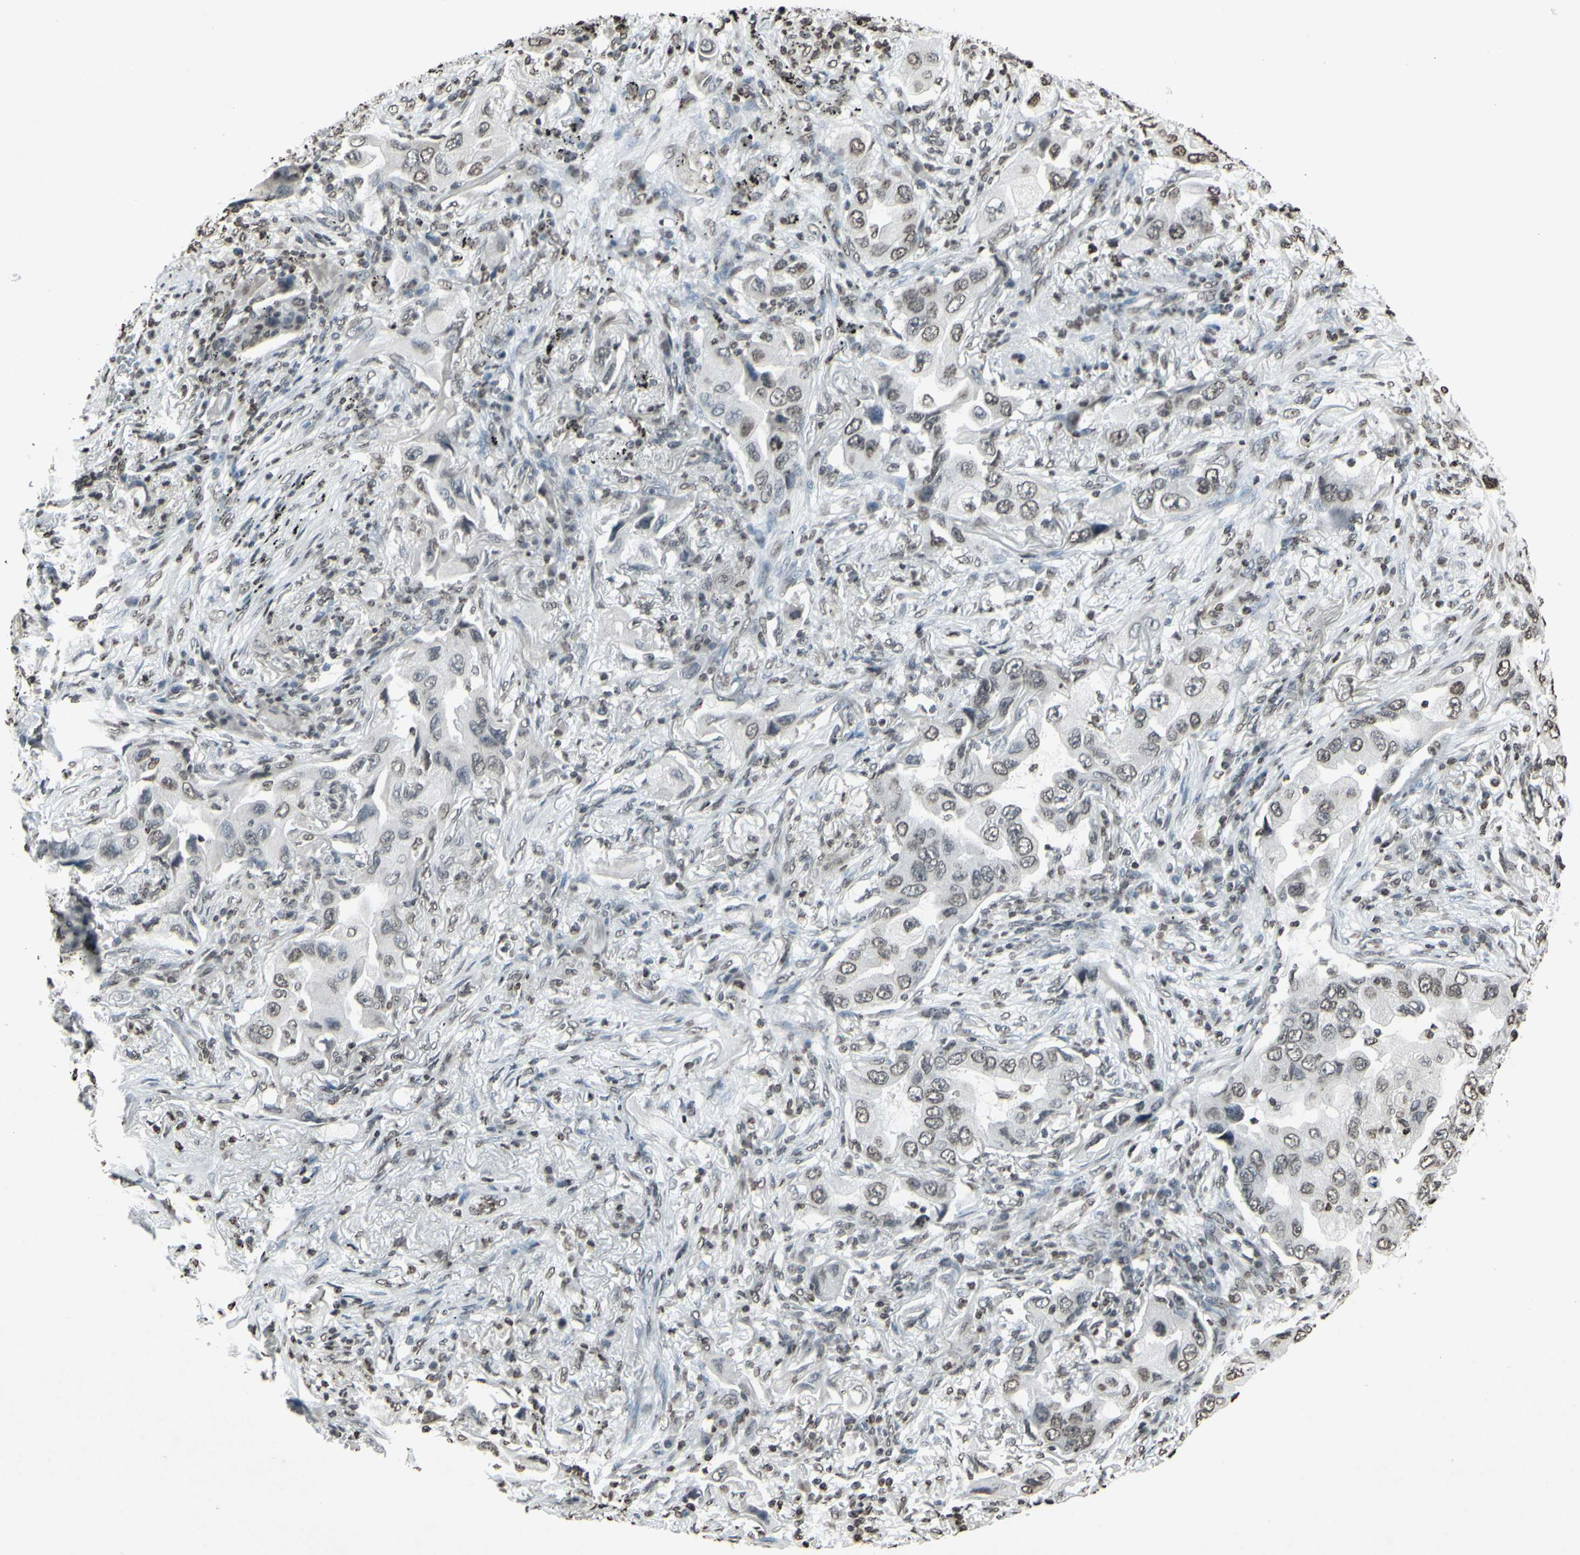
{"staining": {"intensity": "weak", "quantity": "25%-75%", "location": "cytoplasmic/membranous,nuclear"}, "tissue": "lung cancer", "cell_type": "Tumor cells", "image_type": "cancer", "snomed": [{"axis": "morphology", "description": "Adenocarcinoma, NOS"}, {"axis": "topography", "description": "Lung"}], "caption": "The immunohistochemical stain shows weak cytoplasmic/membranous and nuclear staining in tumor cells of lung cancer tissue. The staining is performed using DAB (3,3'-diaminobenzidine) brown chromogen to label protein expression. The nuclei are counter-stained blue using hematoxylin.", "gene": "CD79B", "patient": {"sex": "female", "age": 65}}